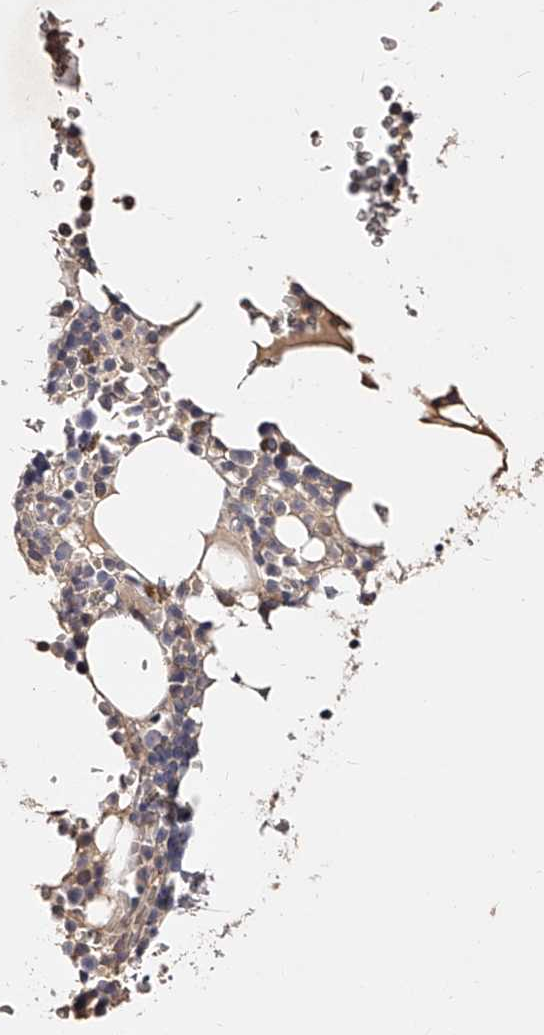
{"staining": {"intensity": "weak", "quantity": "<25%", "location": "cytoplasmic/membranous"}, "tissue": "bone marrow", "cell_type": "Hematopoietic cells", "image_type": "normal", "snomed": [{"axis": "morphology", "description": "Normal tissue, NOS"}, {"axis": "topography", "description": "Bone marrow"}], "caption": "Photomicrograph shows no protein staining in hematopoietic cells of unremarkable bone marrow. Brightfield microscopy of IHC stained with DAB (brown) and hematoxylin (blue), captured at high magnification.", "gene": "PHACTR1", "patient": {"sex": "male", "age": 58}}